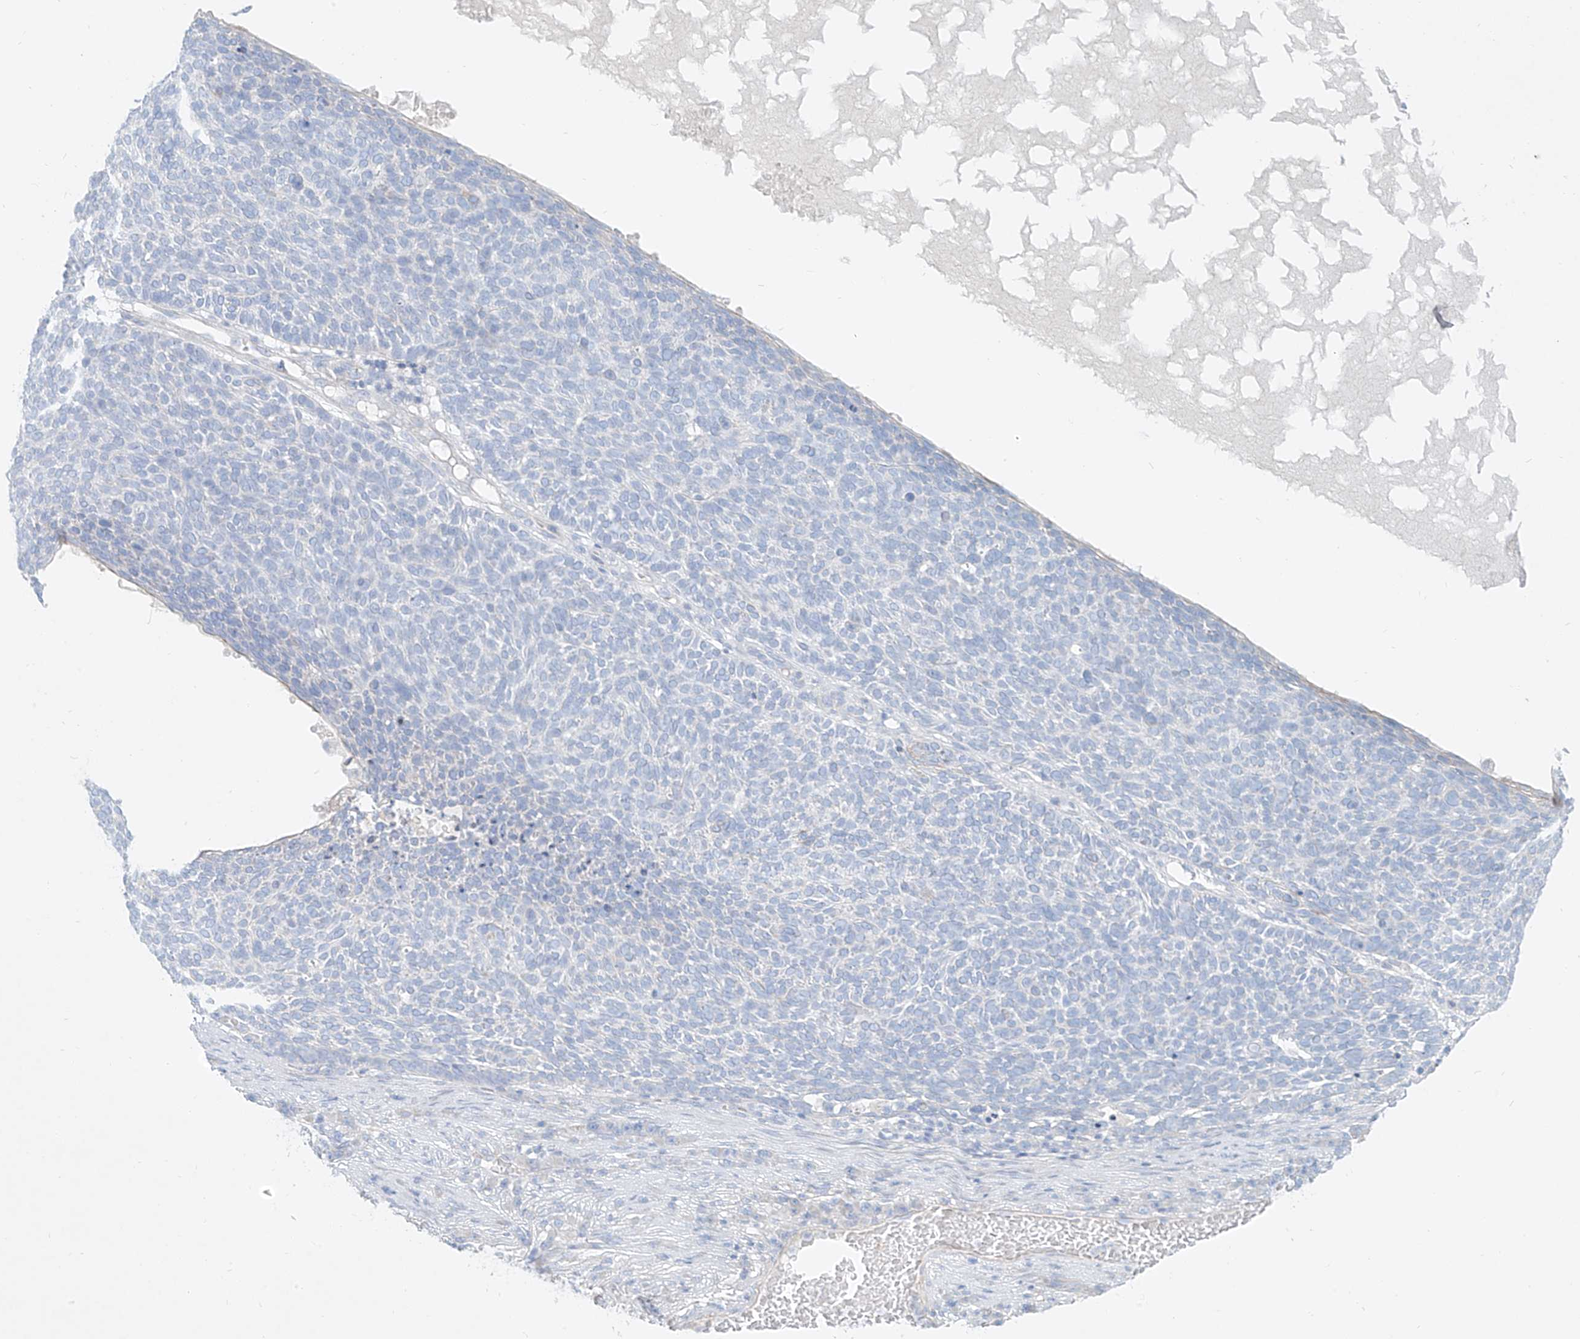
{"staining": {"intensity": "negative", "quantity": "none", "location": "none"}, "tissue": "skin cancer", "cell_type": "Tumor cells", "image_type": "cancer", "snomed": [{"axis": "morphology", "description": "Squamous cell carcinoma, NOS"}, {"axis": "topography", "description": "Skin"}], "caption": "DAB immunohistochemical staining of human skin cancer (squamous cell carcinoma) reveals no significant expression in tumor cells.", "gene": "AJM1", "patient": {"sex": "female", "age": 90}}